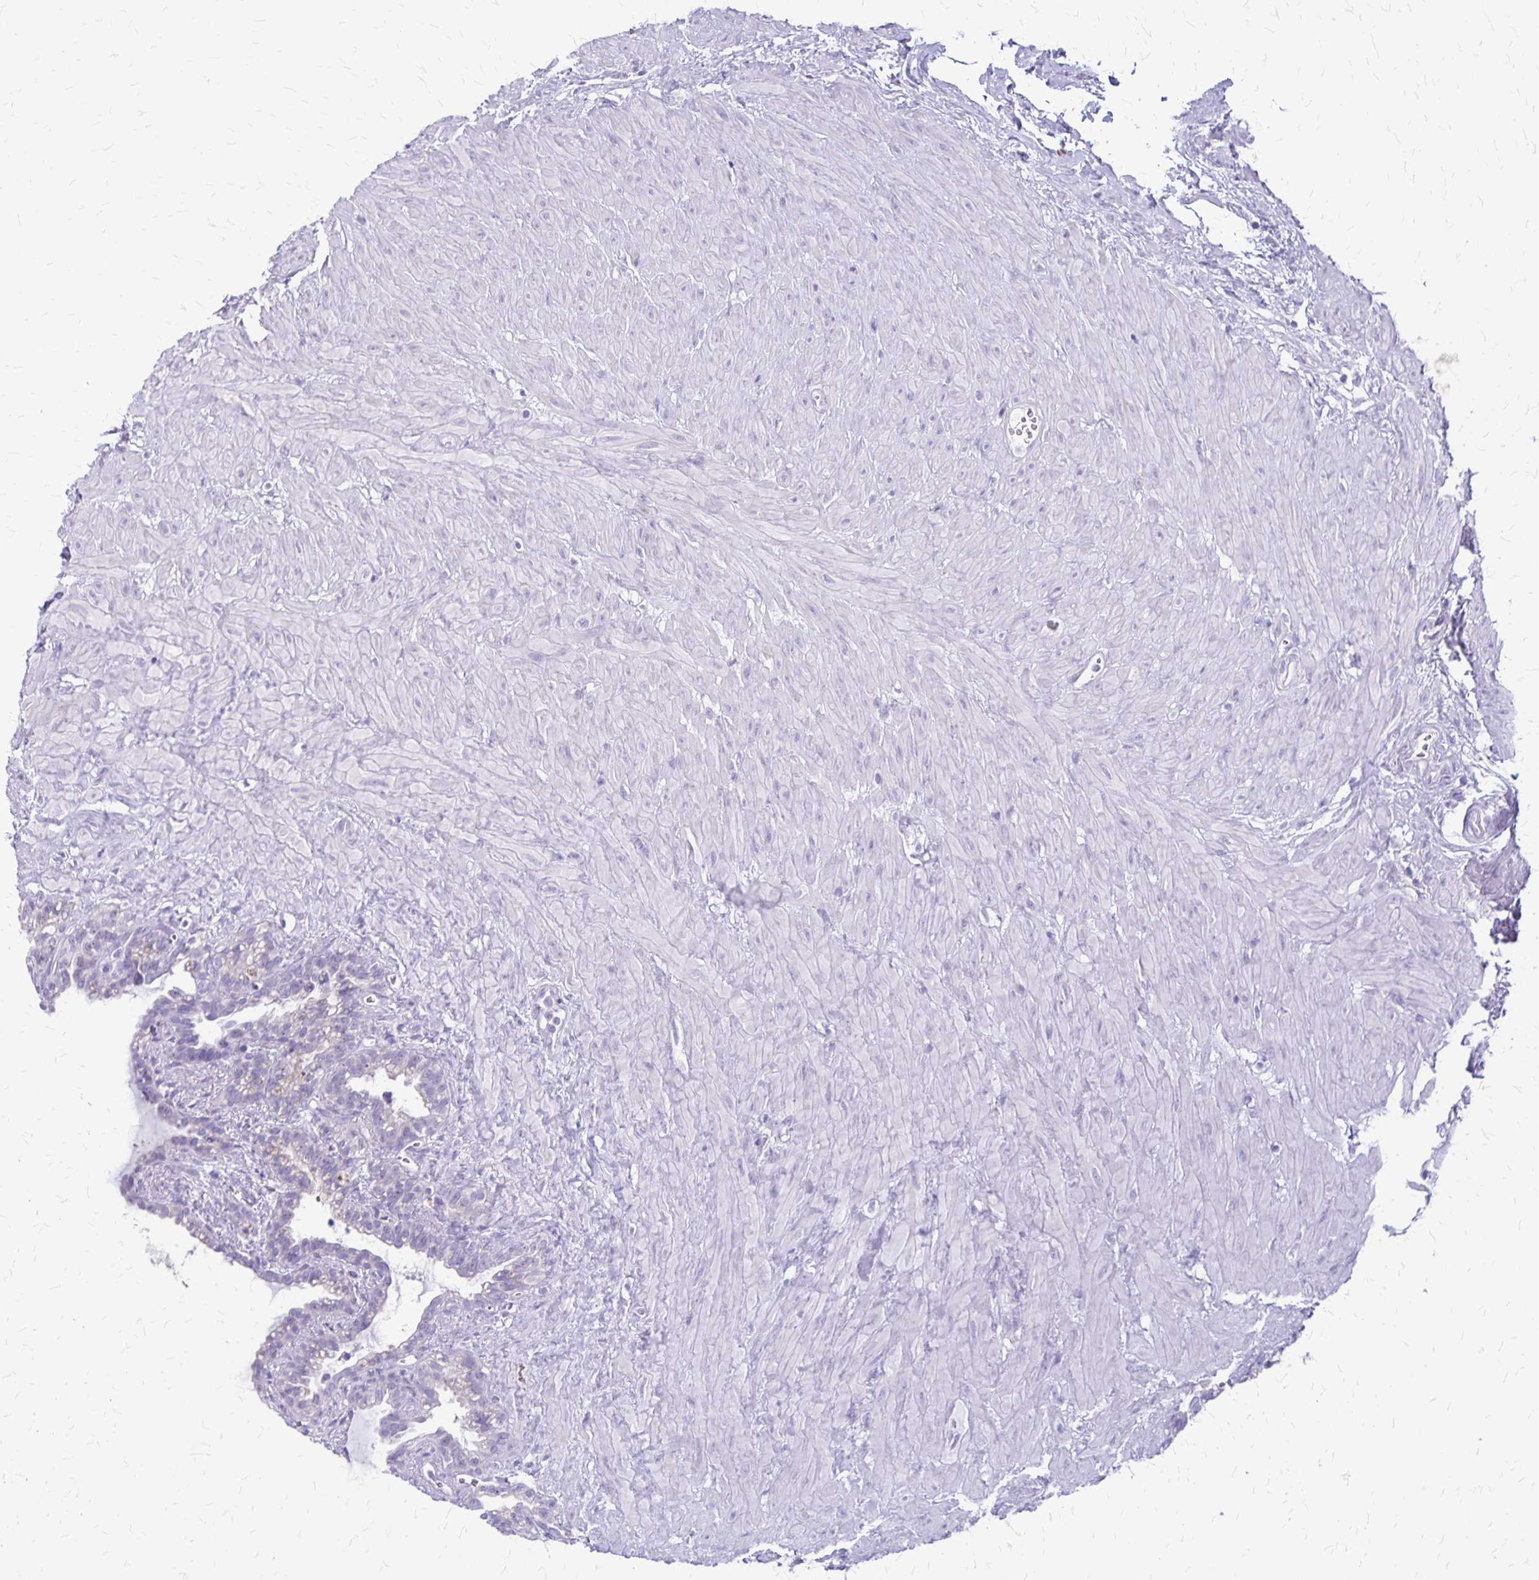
{"staining": {"intensity": "negative", "quantity": "none", "location": "none"}, "tissue": "seminal vesicle", "cell_type": "Glandular cells", "image_type": "normal", "snomed": [{"axis": "morphology", "description": "Normal tissue, NOS"}, {"axis": "topography", "description": "Seminal veicle"}], "caption": "Immunohistochemical staining of benign seminal vesicle reveals no significant expression in glandular cells. (IHC, brightfield microscopy, high magnification).", "gene": "PLXNB3", "patient": {"sex": "male", "age": 76}}